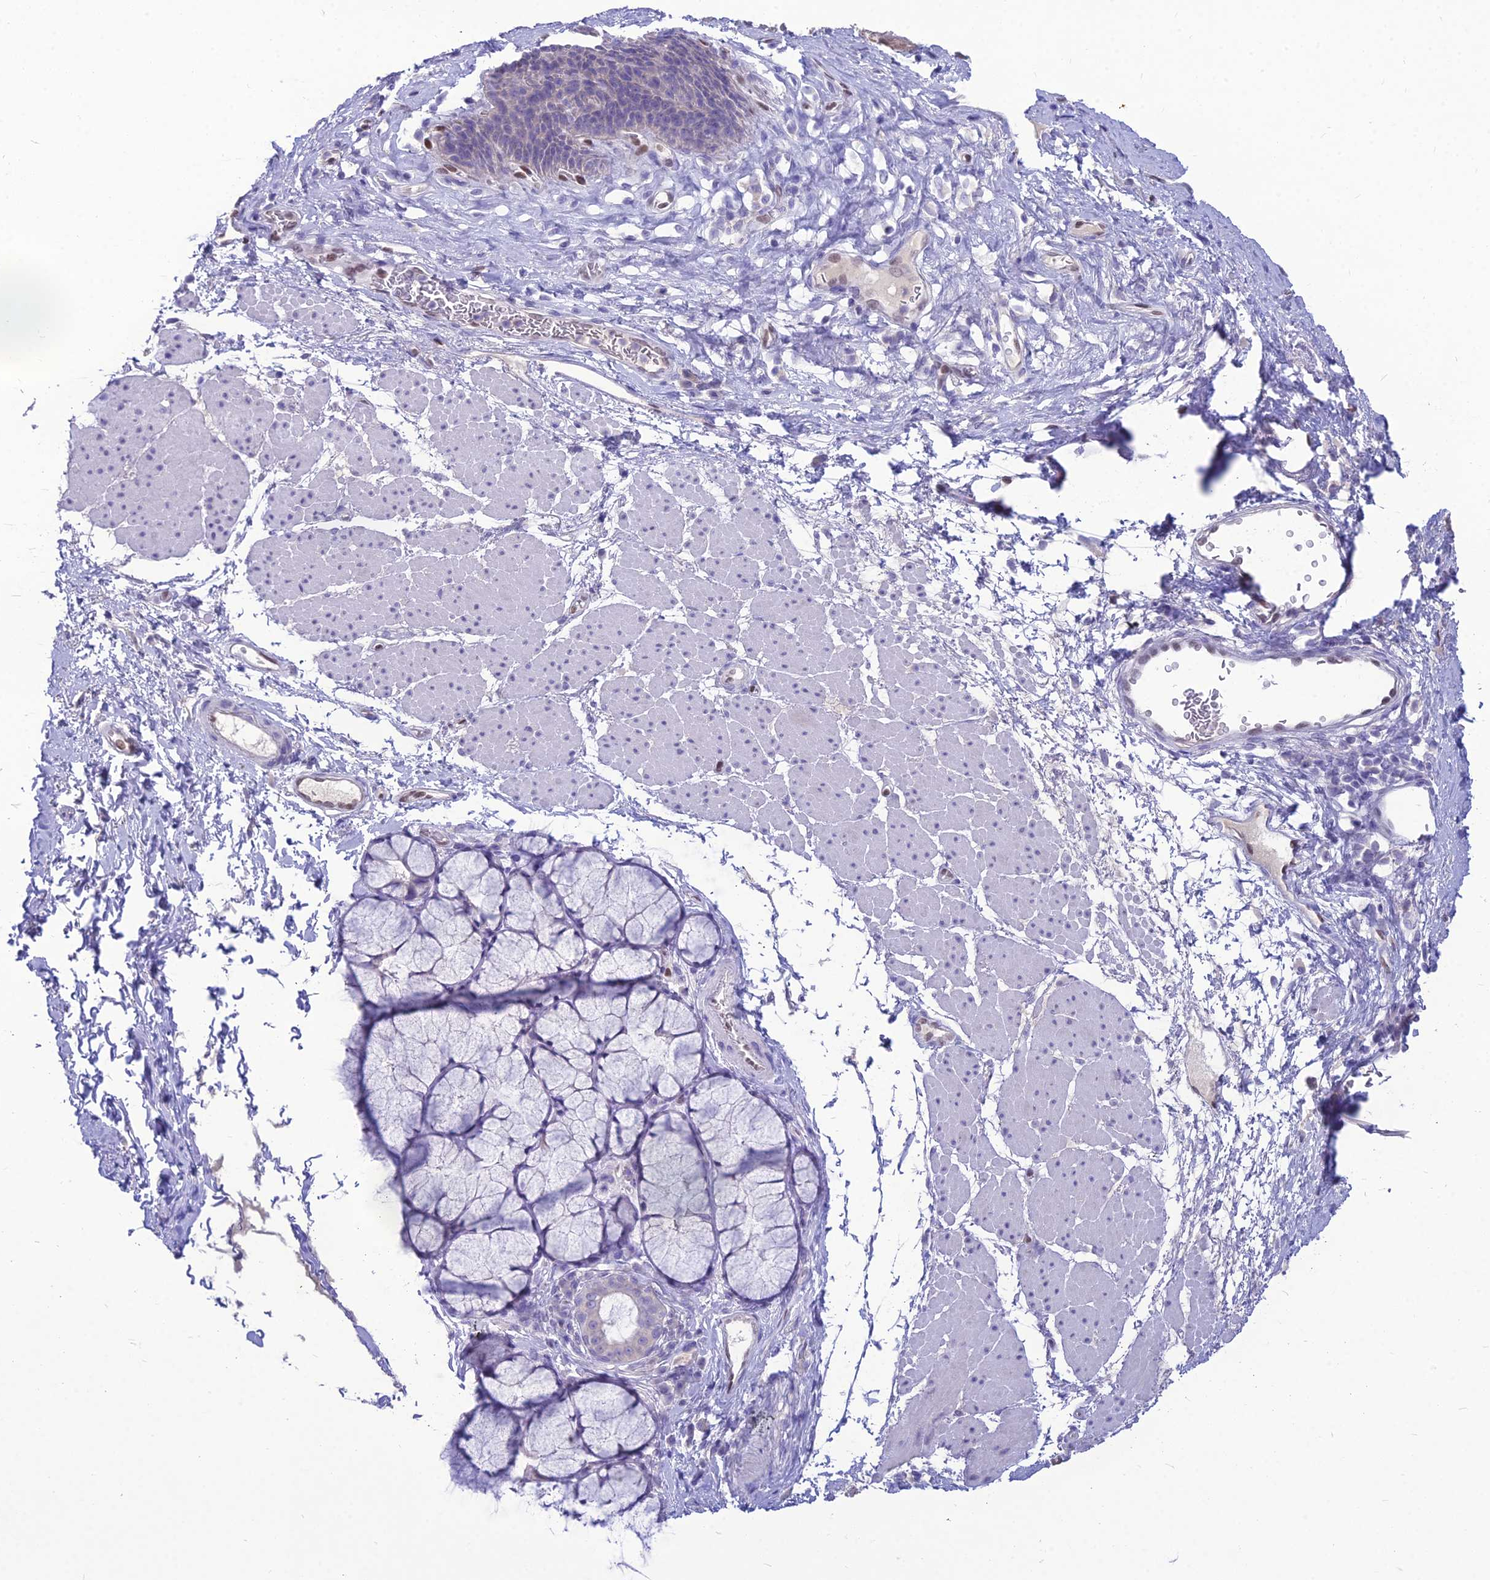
{"staining": {"intensity": "negative", "quantity": "none", "location": "none"}, "tissue": "esophagus", "cell_type": "Squamous epithelial cells", "image_type": "normal", "snomed": [{"axis": "morphology", "description": "Normal tissue, NOS"}, {"axis": "topography", "description": "Esophagus"}], "caption": "Human esophagus stained for a protein using IHC displays no staining in squamous epithelial cells.", "gene": "NOVA2", "patient": {"sex": "female", "age": 66}}